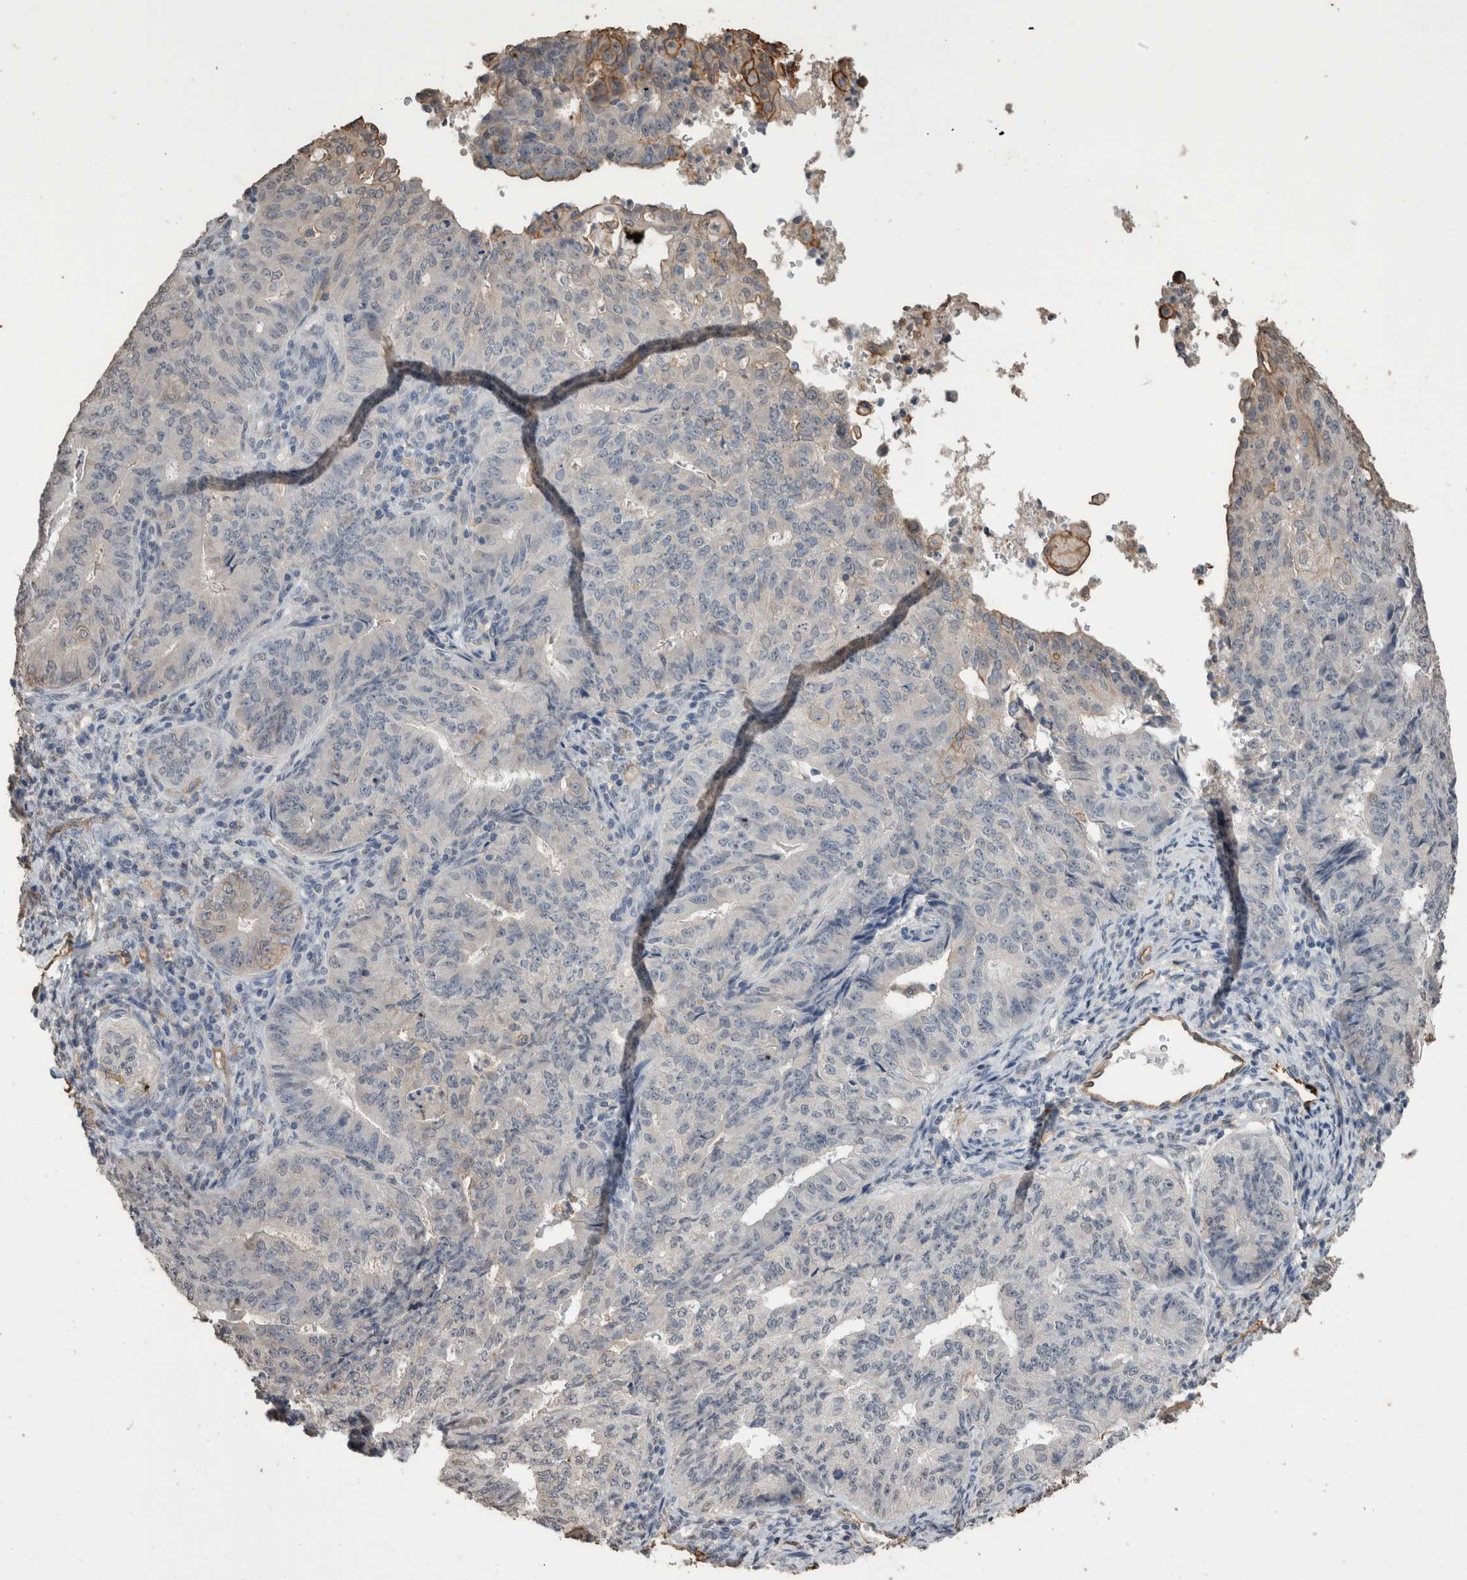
{"staining": {"intensity": "negative", "quantity": "none", "location": "none"}, "tissue": "endometrial cancer", "cell_type": "Tumor cells", "image_type": "cancer", "snomed": [{"axis": "morphology", "description": "Adenocarcinoma, NOS"}, {"axis": "topography", "description": "Endometrium"}], "caption": "This micrograph is of endometrial adenocarcinoma stained with IHC to label a protein in brown with the nuclei are counter-stained blue. There is no positivity in tumor cells.", "gene": "S100A10", "patient": {"sex": "female", "age": 32}}